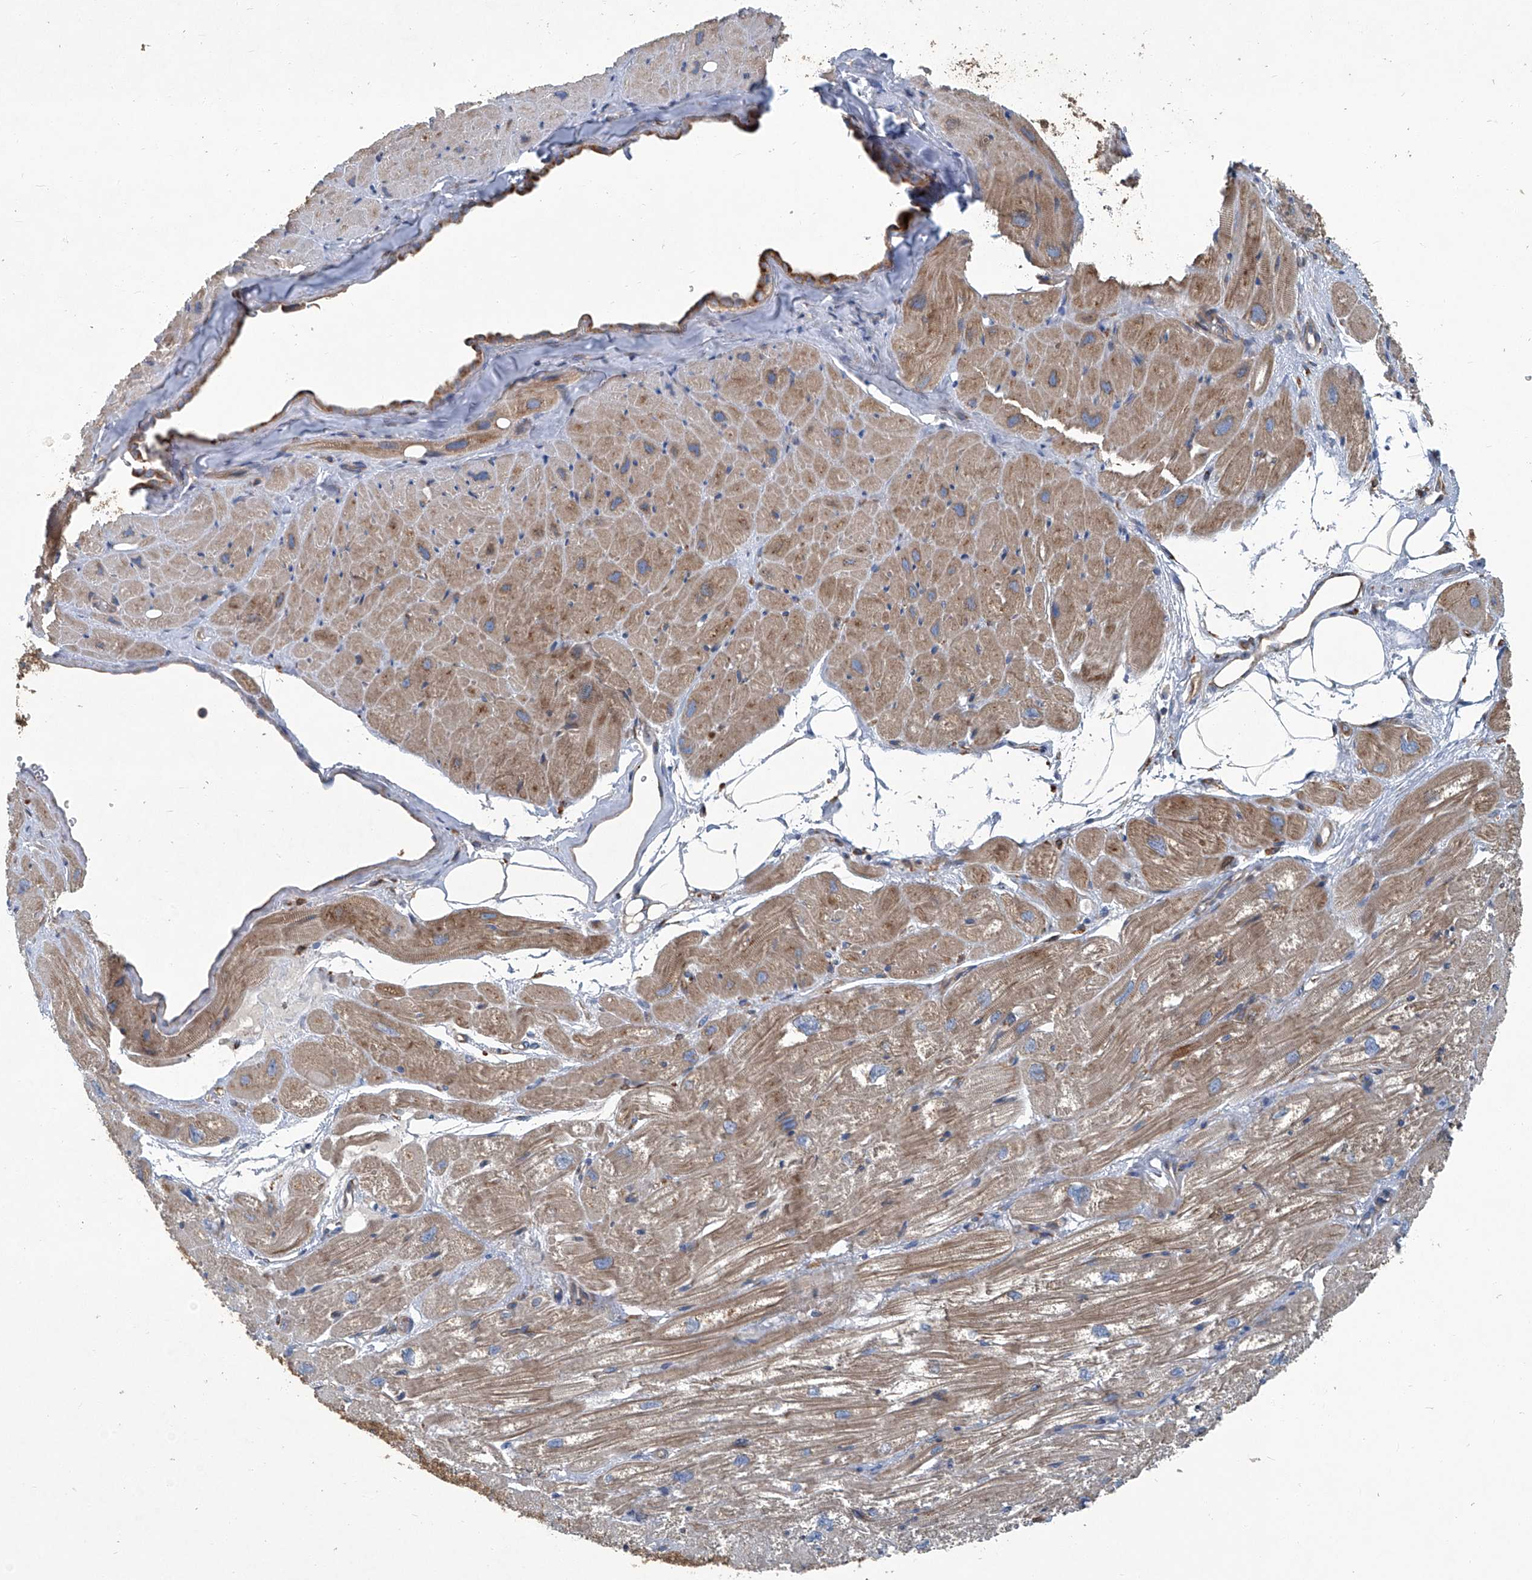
{"staining": {"intensity": "moderate", "quantity": "25%-75%", "location": "cytoplasmic/membranous"}, "tissue": "heart muscle", "cell_type": "Cardiomyocytes", "image_type": "normal", "snomed": [{"axis": "morphology", "description": "Normal tissue, NOS"}, {"axis": "topography", "description": "Heart"}], "caption": "Moderate cytoplasmic/membranous staining for a protein is present in about 25%-75% of cardiomyocytes of unremarkable heart muscle using IHC.", "gene": "PIGH", "patient": {"sex": "male", "age": 50}}